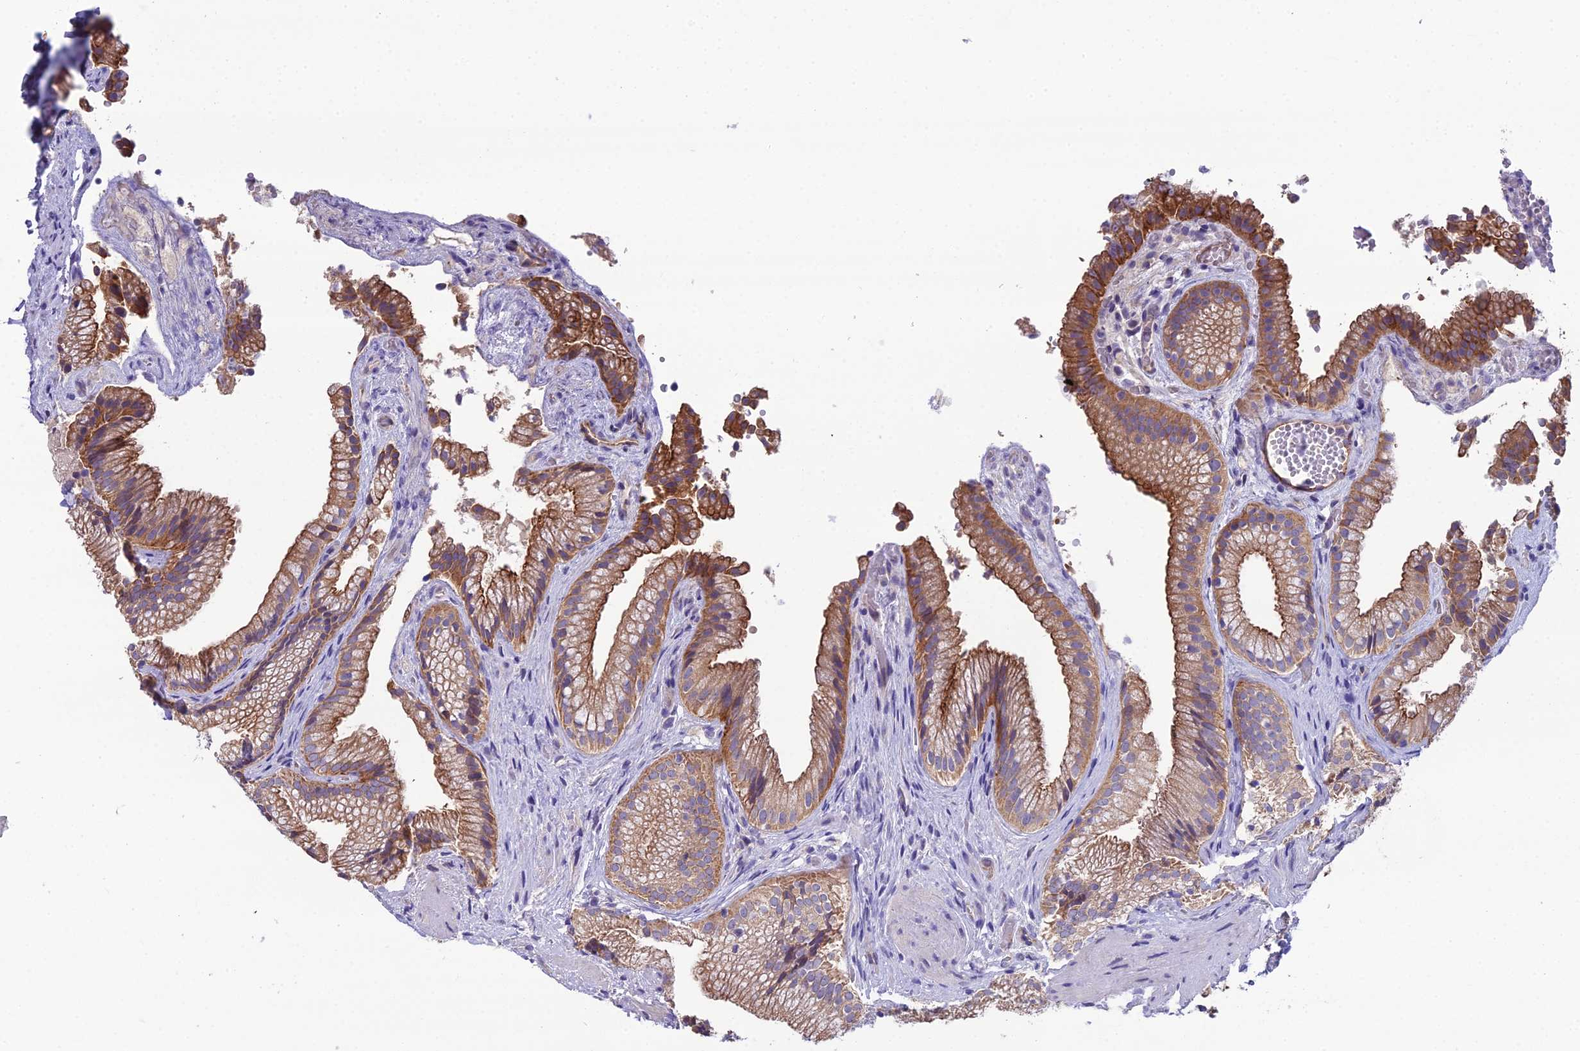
{"staining": {"intensity": "moderate", "quantity": ">75%", "location": "cytoplasmic/membranous"}, "tissue": "gallbladder", "cell_type": "Glandular cells", "image_type": "normal", "snomed": [{"axis": "morphology", "description": "Normal tissue, NOS"}, {"axis": "morphology", "description": "Inflammation, NOS"}, {"axis": "topography", "description": "Gallbladder"}], "caption": "An IHC micrograph of benign tissue is shown. Protein staining in brown highlights moderate cytoplasmic/membranous positivity in gallbladder within glandular cells.", "gene": "CFAP47", "patient": {"sex": "male", "age": 51}}